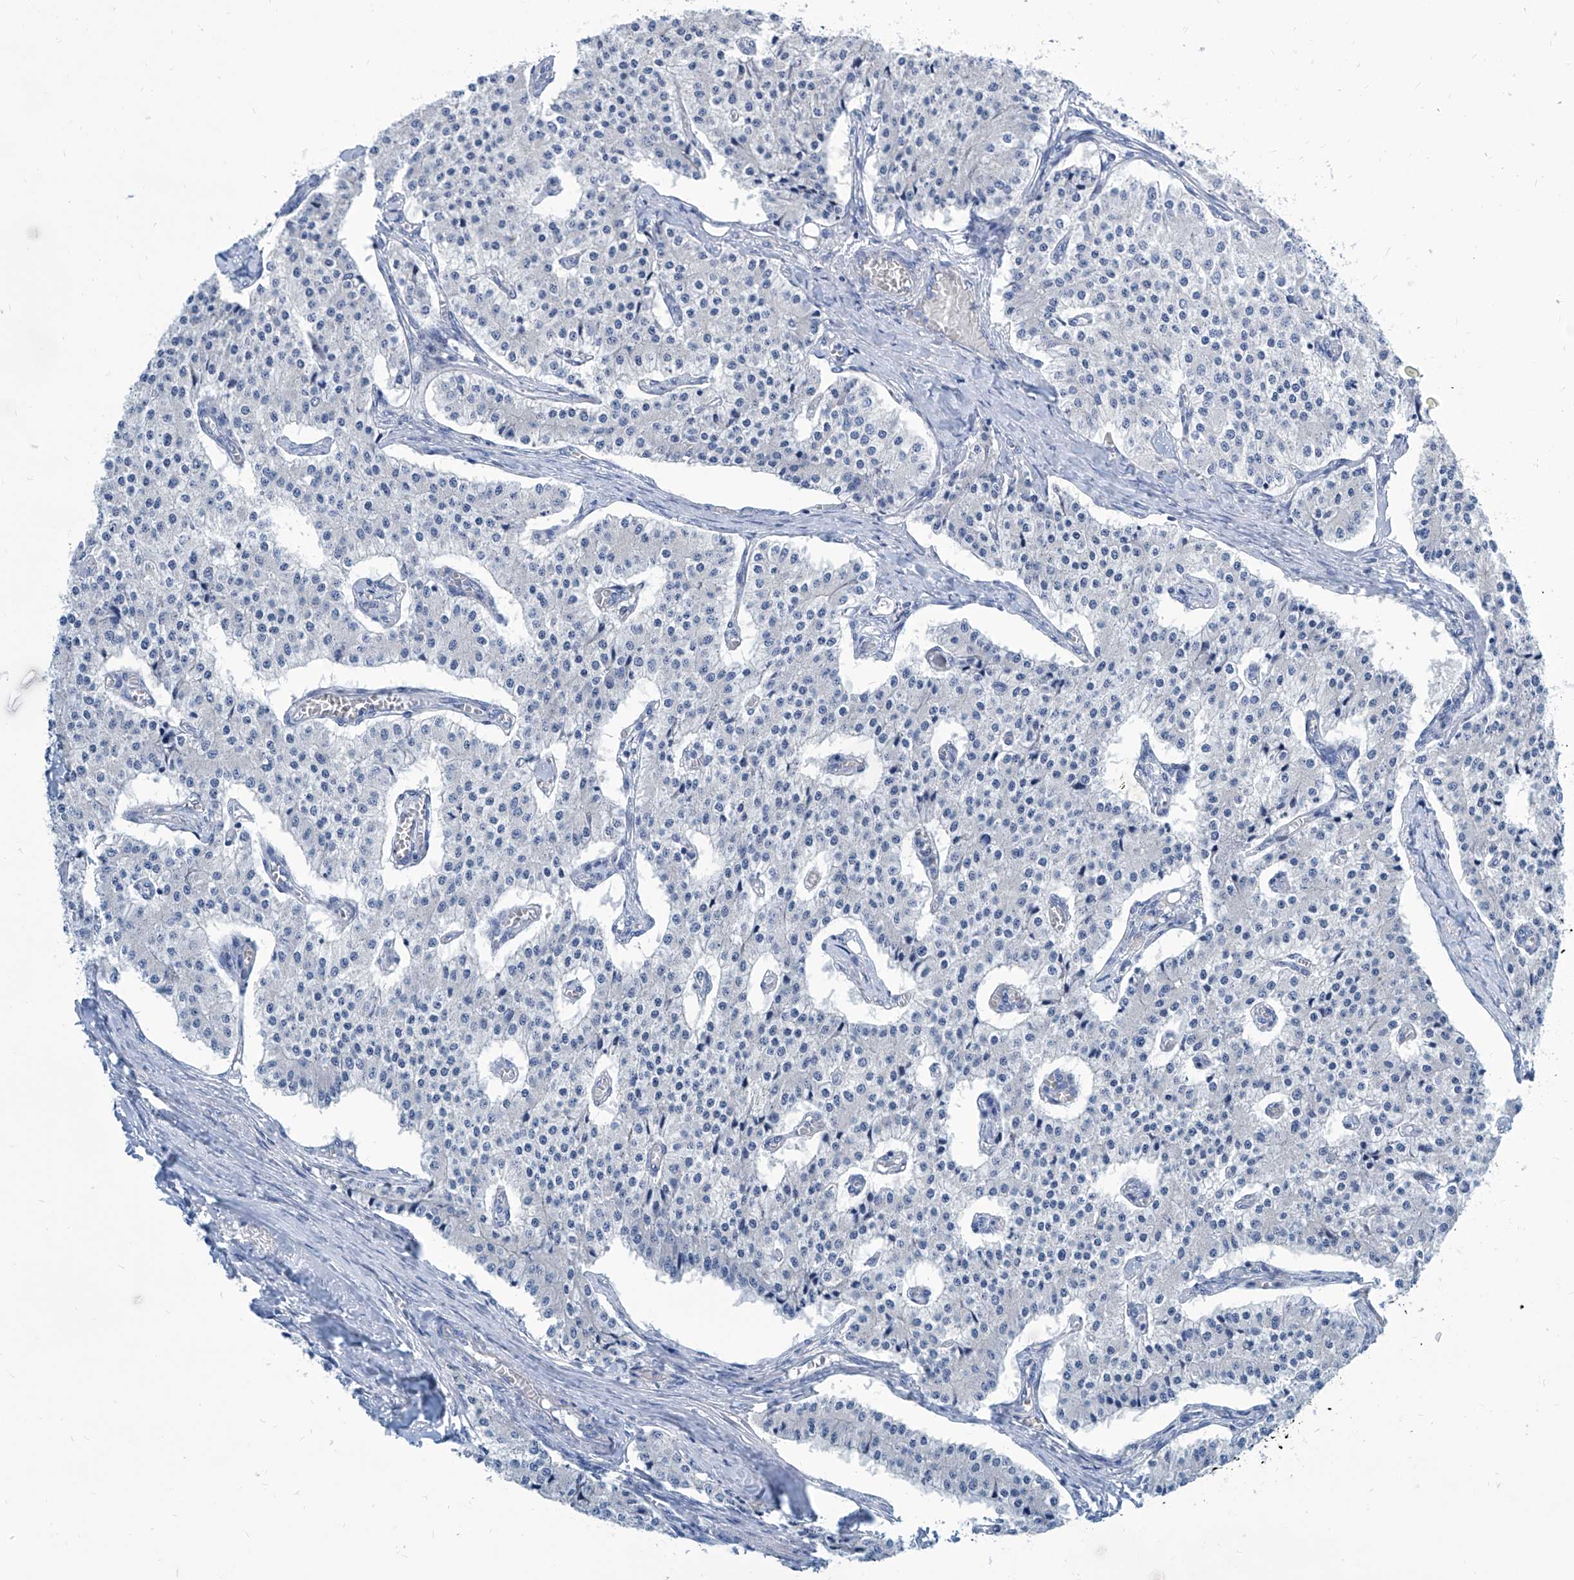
{"staining": {"intensity": "negative", "quantity": "none", "location": "none"}, "tissue": "carcinoid", "cell_type": "Tumor cells", "image_type": "cancer", "snomed": [{"axis": "morphology", "description": "Carcinoid, malignant, NOS"}, {"axis": "topography", "description": "Colon"}], "caption": "An immunohistochemistry (IHC) micrograph of carcinoid (malignant) is shown. There is no staining in tumor cells of carcinoid (malignant).", "gene": "ZNF519", "patient": {"sex": "female", "age": 52}}